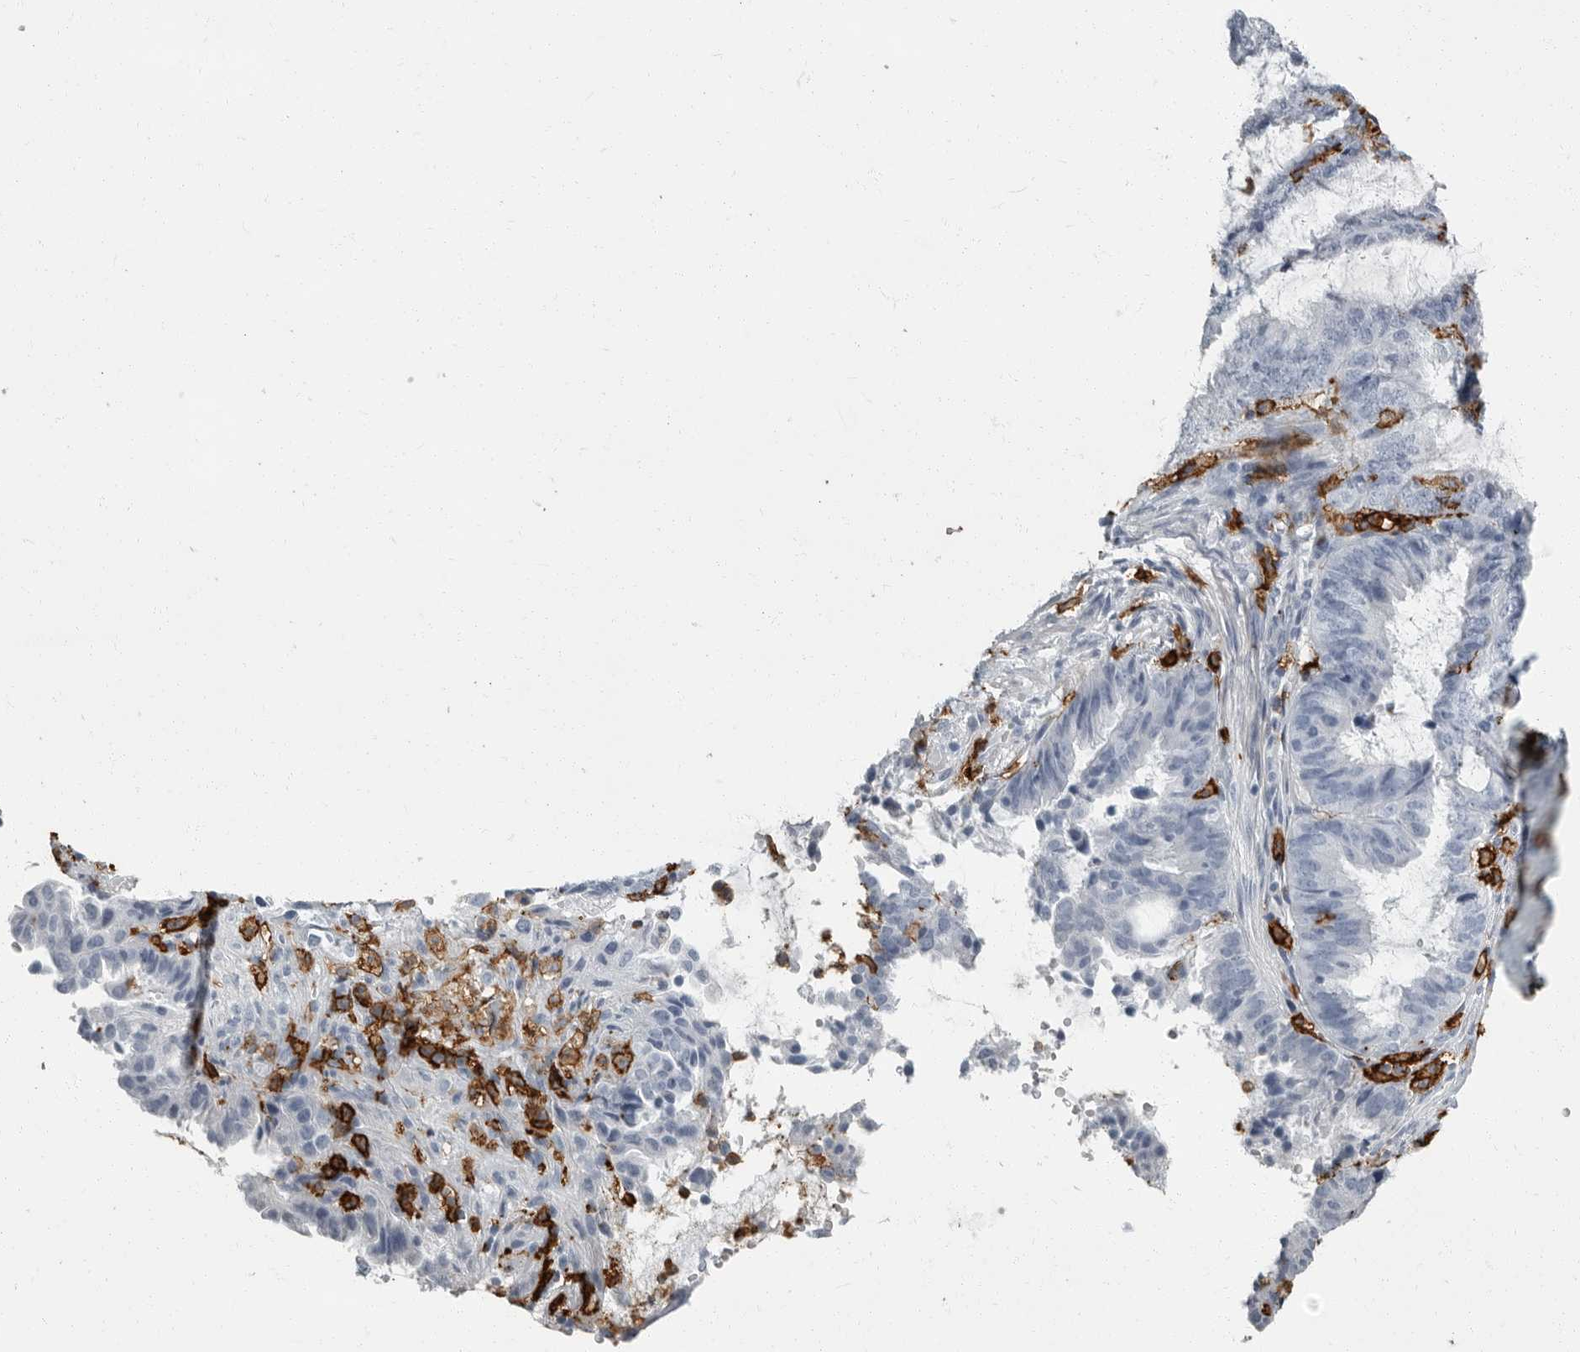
{"staining": {"intensity": "negative", "quantity": "none", "location": "none"}, "tissue": "endometrial cancer", "cell_type": "Tumor cells", "image_type": "cancer", "snomed": [{"axis": "morphology", "description": "Adenocarcinoma, NOS"}, {"axis": "topography", "description": "Endometrium"}], "caption": "There is no significant staining in tumor cells of adenocarcinoma (endometrial).", "gene": "FCER1G", "patient": {"sex": "female", "age": 49}}